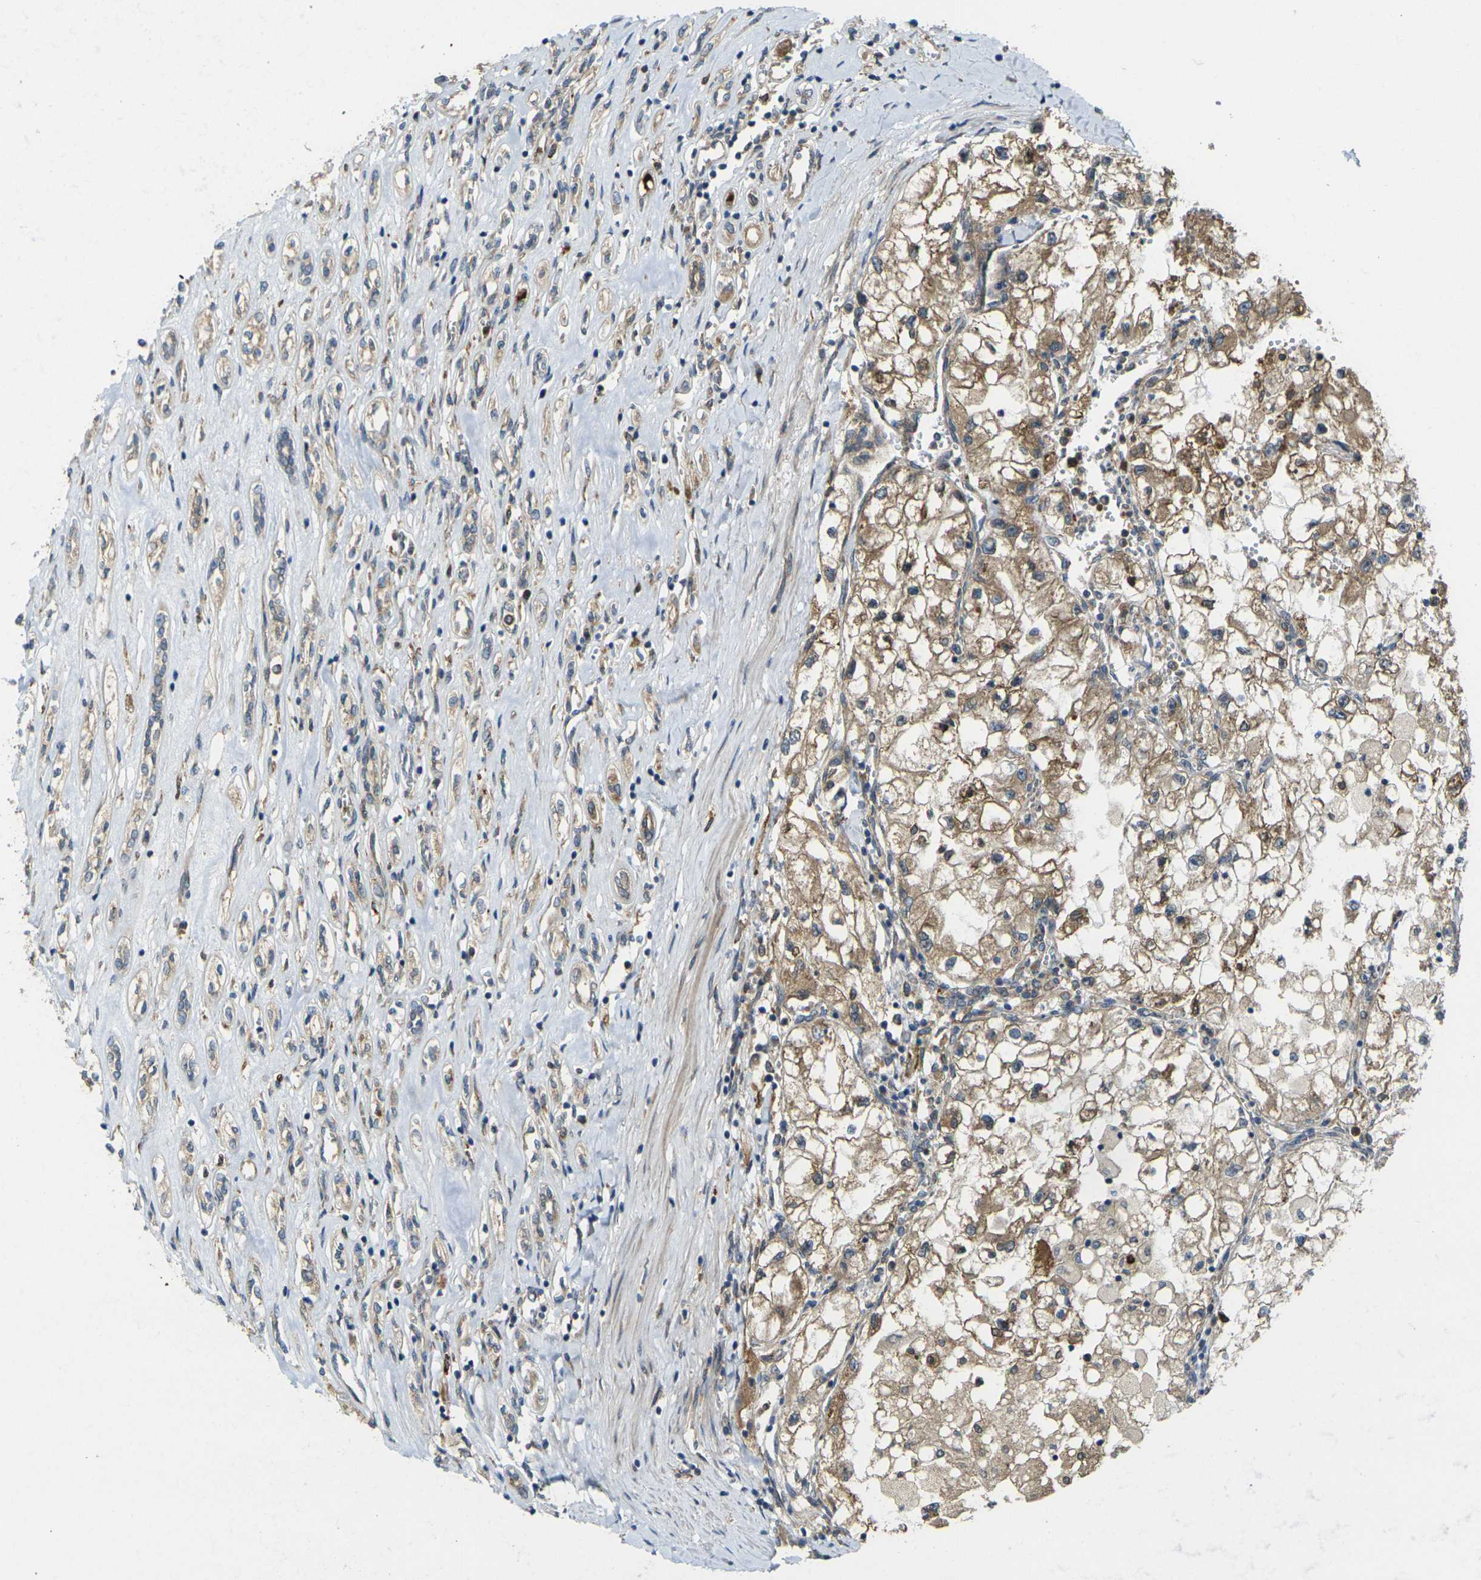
{"staining": {"intensity": "moderate", "quantity": ">75%", "location": "cytoplasmic/membranous"}, "tissue": "renal cancer", "cell_type": "Tumor cells", "image_type": "cancer", "snomed": [{"axis": "morphology", "description": "Adenocarcinoma, NOS"}, {"axis": "topography", "description": "Kidney"}], "caption": "Approximately >75% of tumor cells in human adenocarcinoma (renal) reveal moderate cytoplasmic/membranous protein staining as visualized by brown immunohistochemical staining.", "gene": "FZD1", "patient": {"sex": "female", "age": 70}}